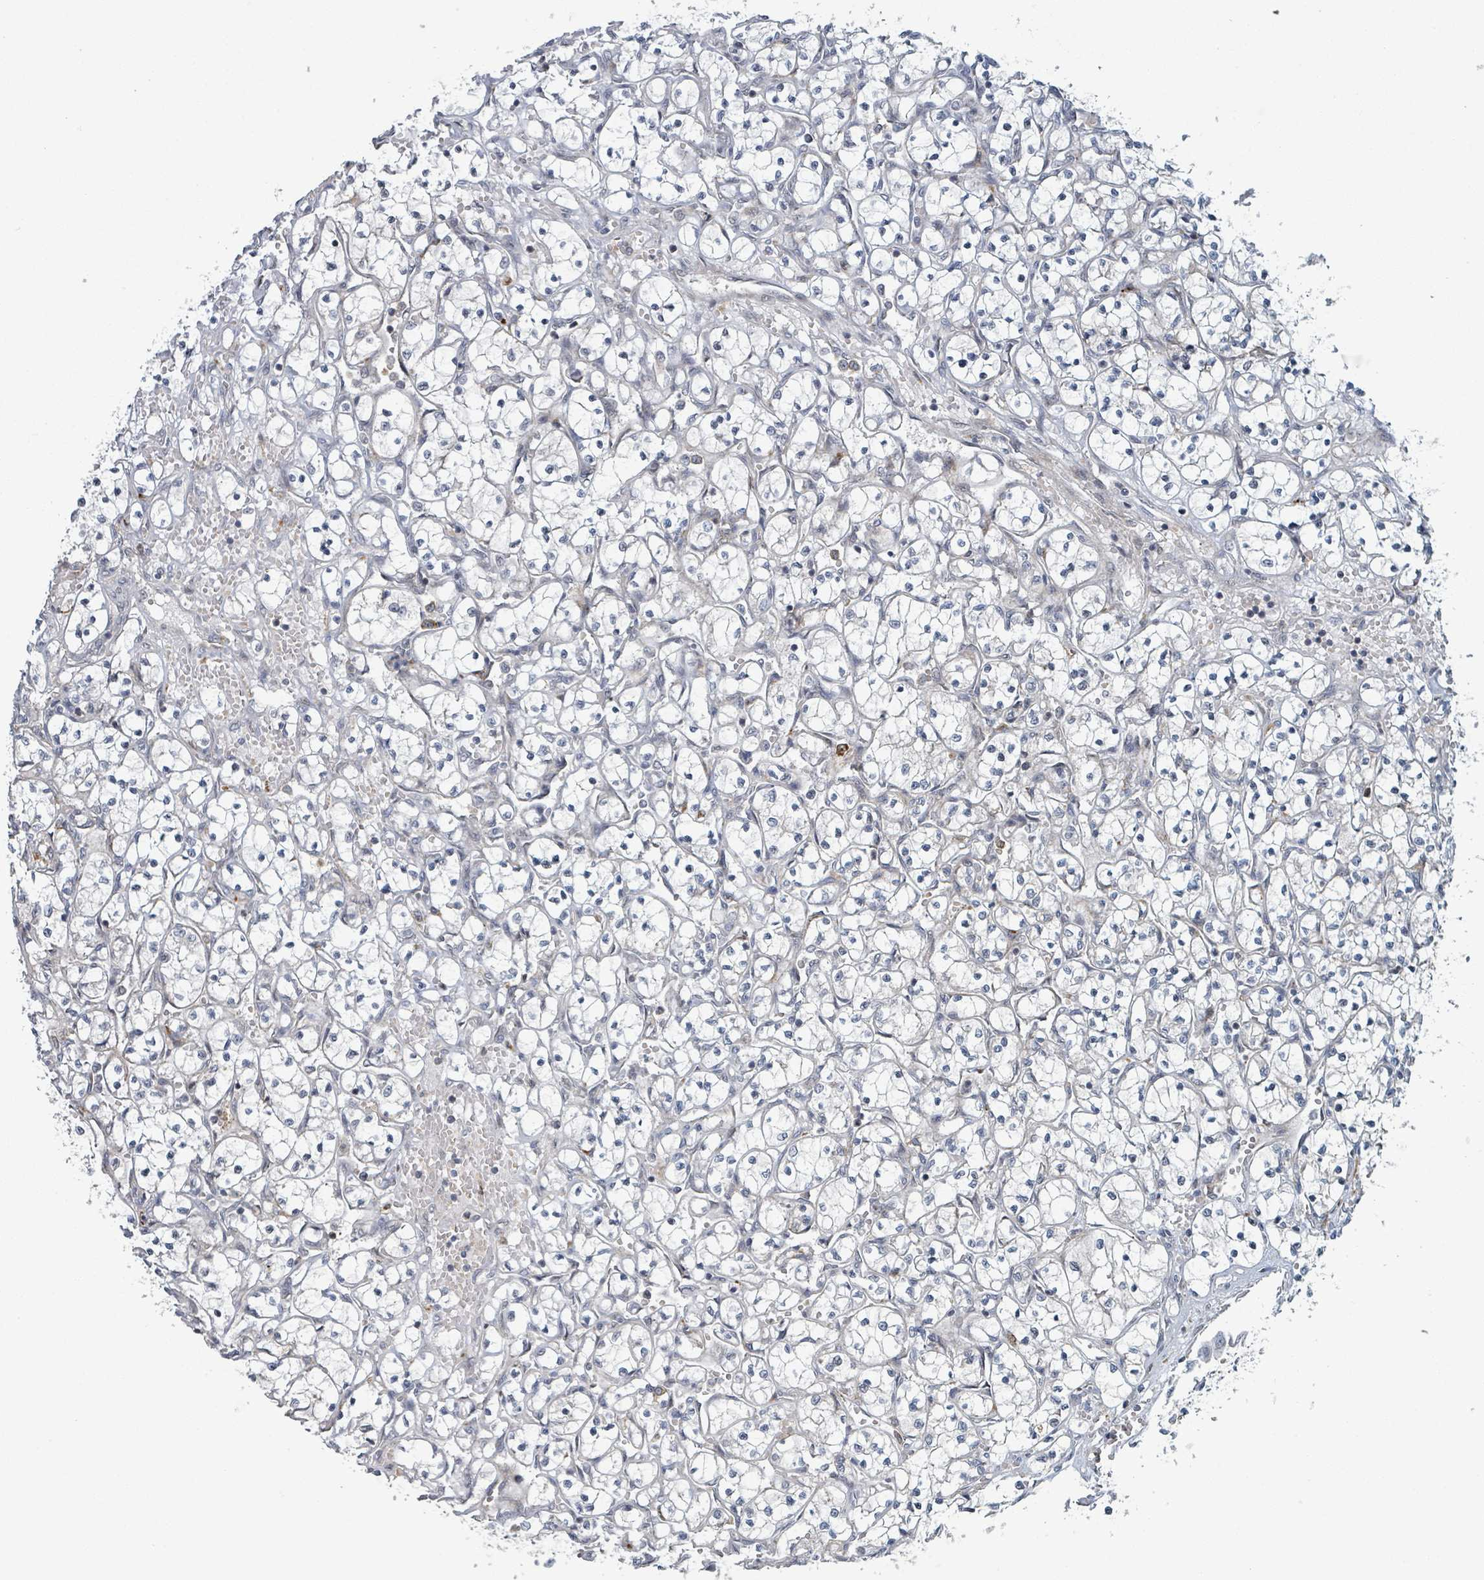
{"staining": {"intensity": "negative", "quantity": "none", "location": "none"}, "tissue": "renal cancer", "cell_type": "Tumor cells", "image_type": "cancer", "snomed": [{"axis": "morphology", "description": "Adenocarcinoma, NOS"}, {"axis": "topography", "description": "Kidney"}], "caption": "IHC micrograph of neoplastic tissue: renal cancer (adenocarcinoma) stained with DAB displays no significant protein staining in tumor cells.", "gene": "GTF3C1", "patient": {"sex": "female", "age": 69}}